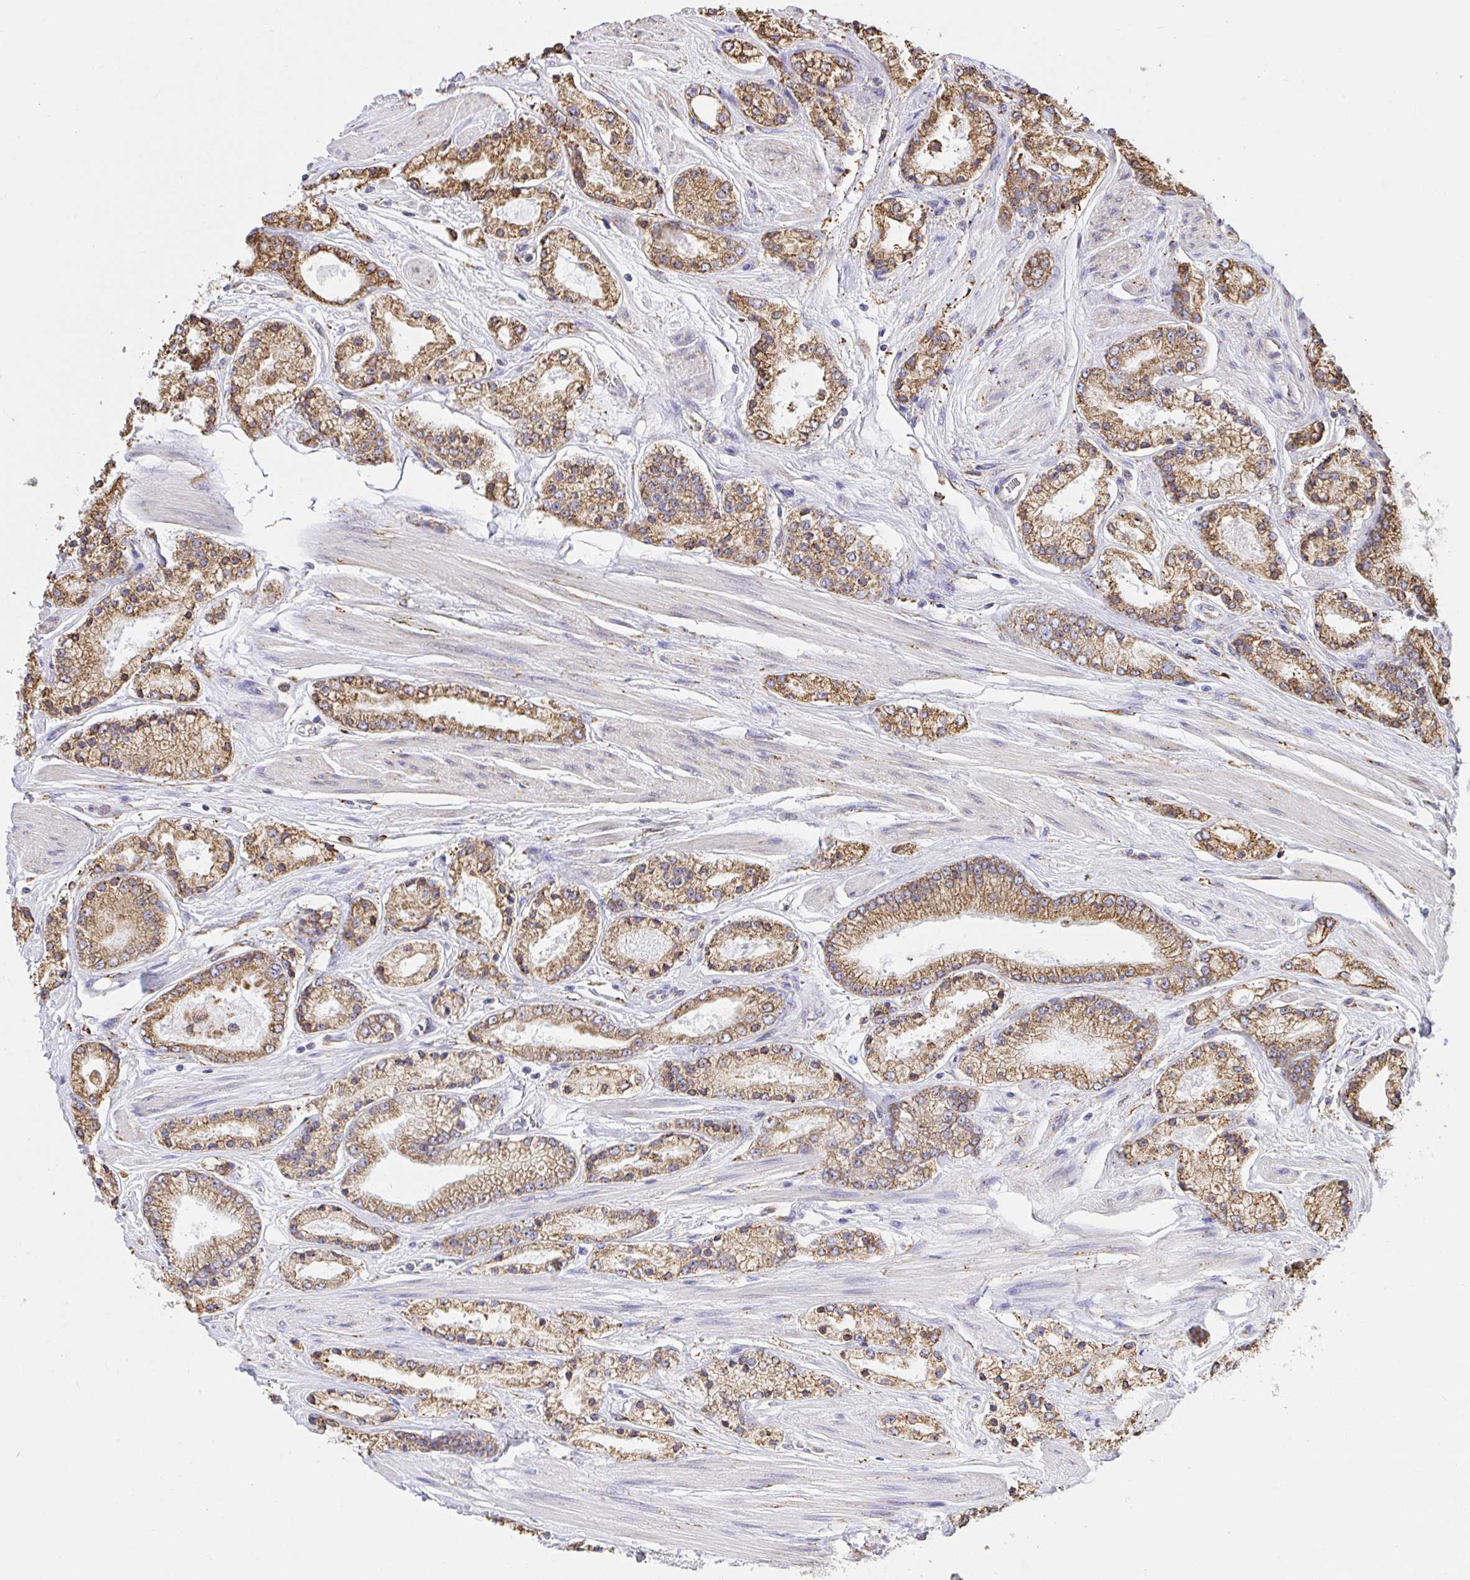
{"staining": {"intensity": "moderate", "quantity": ">75%", "location": "cytoplasmic/membranous"}, "tissue": "prostate cancer", "cell_type": "Tumor cells", "image_type": "cancer", "snomed": [{"axis": "morphology", "description": "Adenocarcinoma, High grade"}, {"axis": "topography", "description": "Prostate"}], "caption": "Prostate adenocarcinoma (high-grade) was stained to show a protein in brown. There is medium levels of moderate cytoplasmic/membranous staining in approximately >75% of tumor cells. (Stains: DAB (3,3'-diaminobenzidine) in brown, nuclei in blue, Microscopy: brightfield microscopy at high magnification).", "gene": "CLGN", "patient": {"sex": "male", "age": 63}}